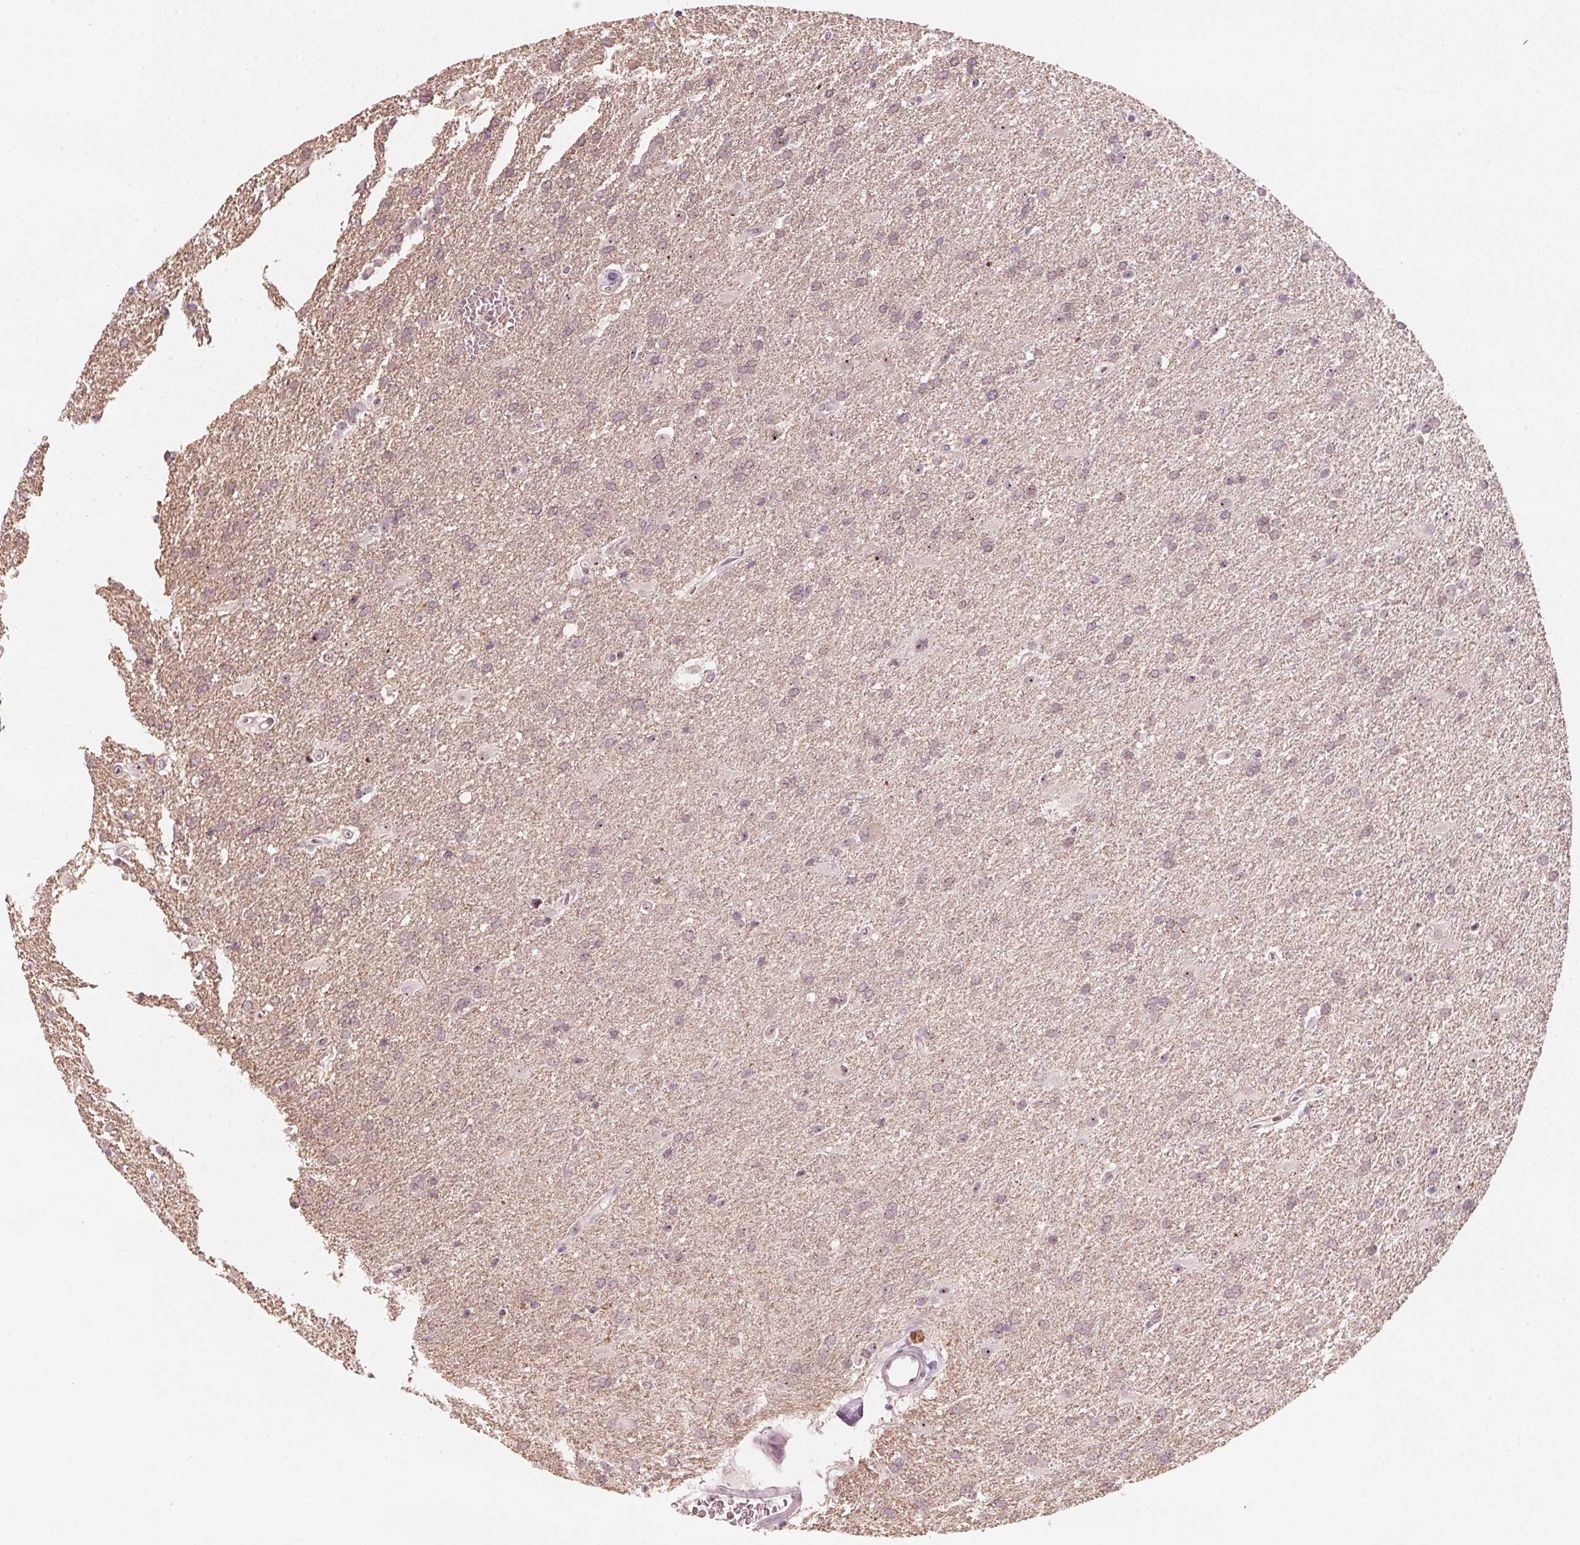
{"staining": {"intensity": "weak", "quantity": "25%-75%", "location": "nuclear"}, "tissue": "glioma", "cell_type": "Tumor cells", "image_type": "cancer", "snomed": [{"axis": "morphology", "description": "Glioma, malignant, Low grade"}, {"axis": "topography", "description": "Brain"}], "caption": "High-power microscopy captured an immunohistochemistry (IHC) image of glioma, revealing weak nuclear staining in about 25%-75% of tumor cells.", "gene": "DNTTIP2", "patient": {"sex": "male", "age": 66}}